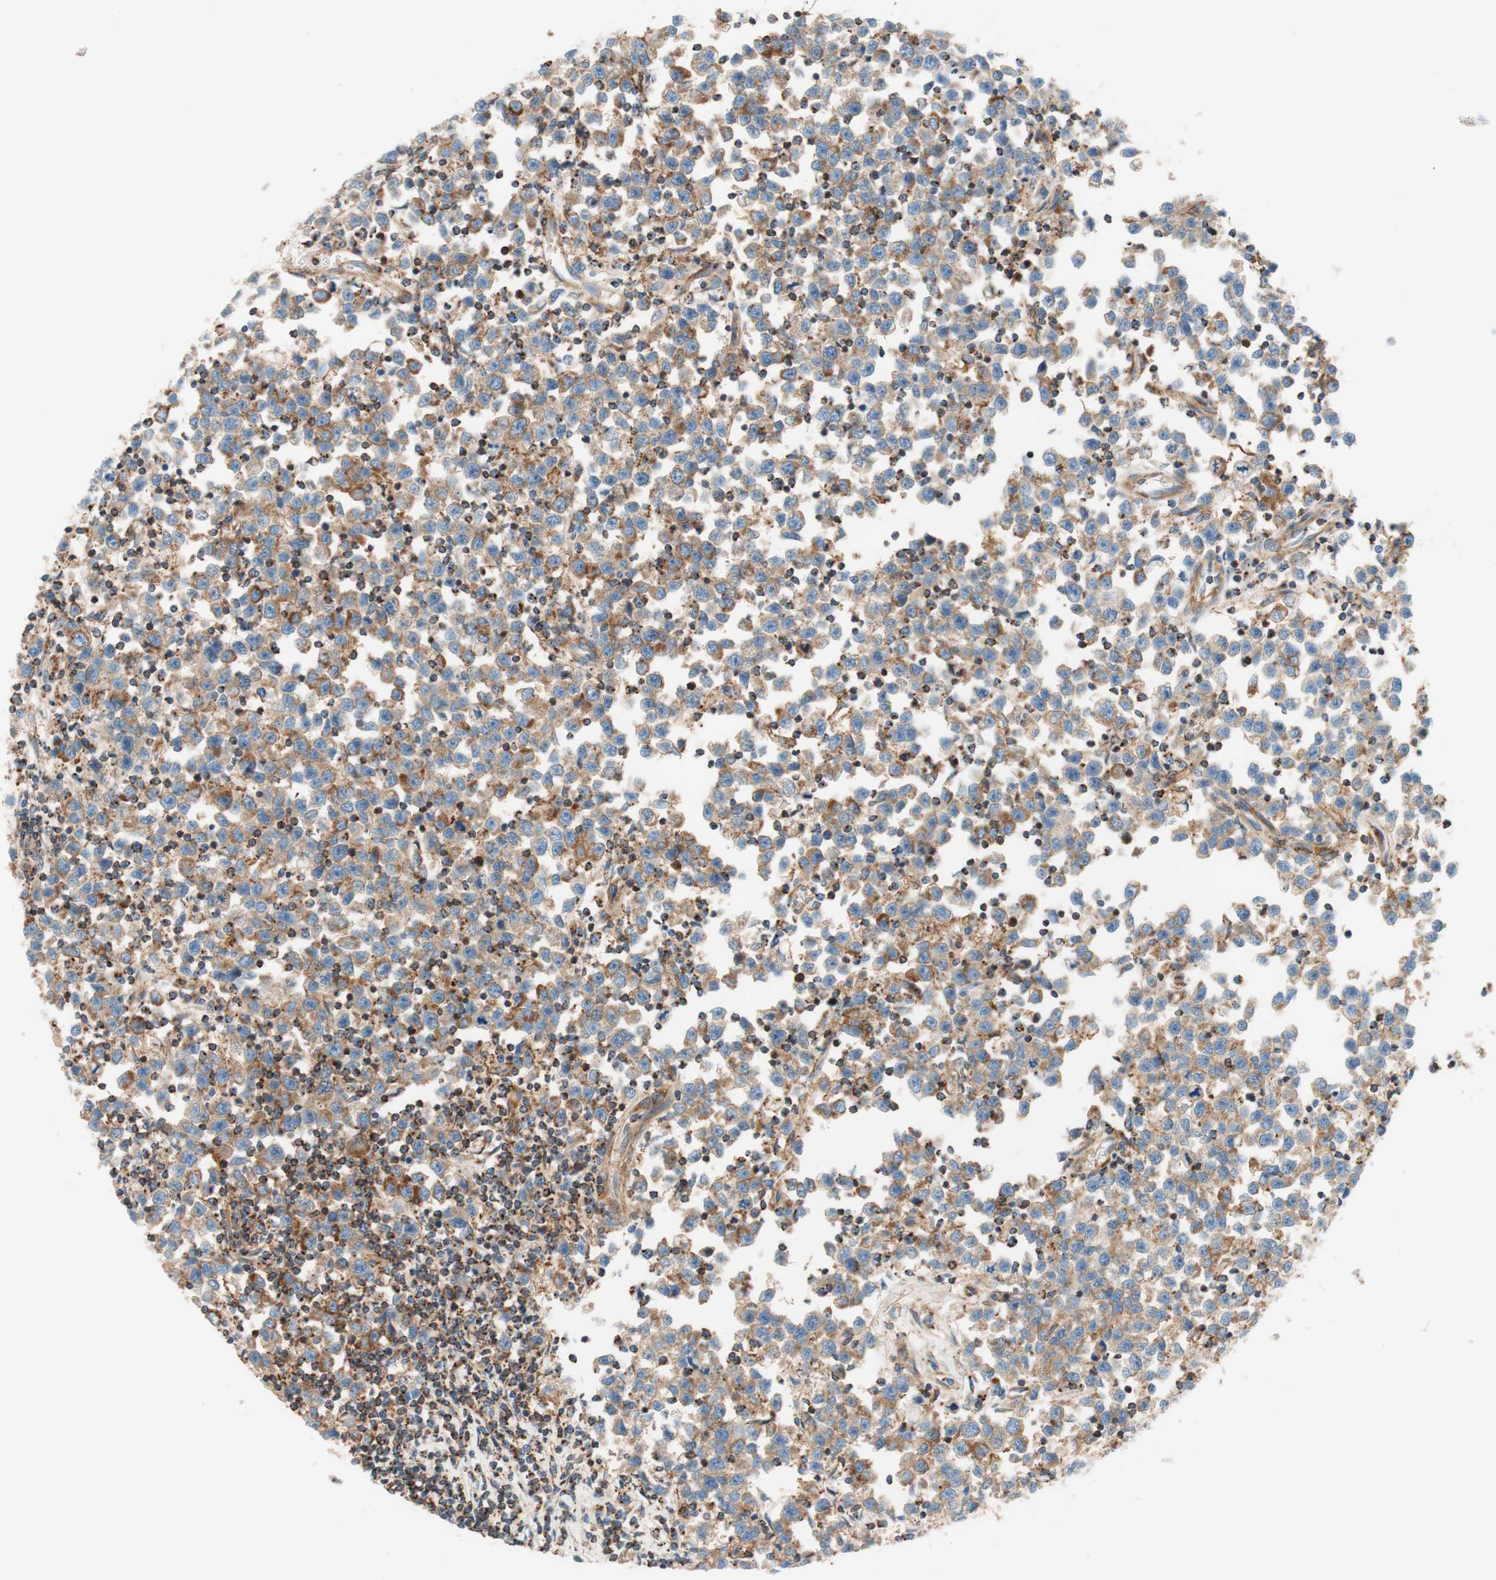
{"staining": {"intensity": "moderate", "quantity": ">75%", "location": "cytoplasmic/membranous"}, "tissue": "testis cancer", "cell_type": "Tumor cells", "image_type": "cancer", "snomed": [{"axis": "morphology", "description": "Seminoma, NOS"}, {"axis": "topography", "description": "Testis"}], "caption": "High-magnification brightfield microscopy of testis seminoma stained with DAB (brown) and counterstained with hematoxylin (blue). tumor cells exhibit moderate cytoplasmic/membranous expression is present in about>75% of cells. The staining was performed using DAB to visualize the protein expression in brown, while the nuclei were stained in blue with hematoxylin (Magnification: 20x).", "gene": "VPS26A", "patient": {"sex": "male", "age": 43}}